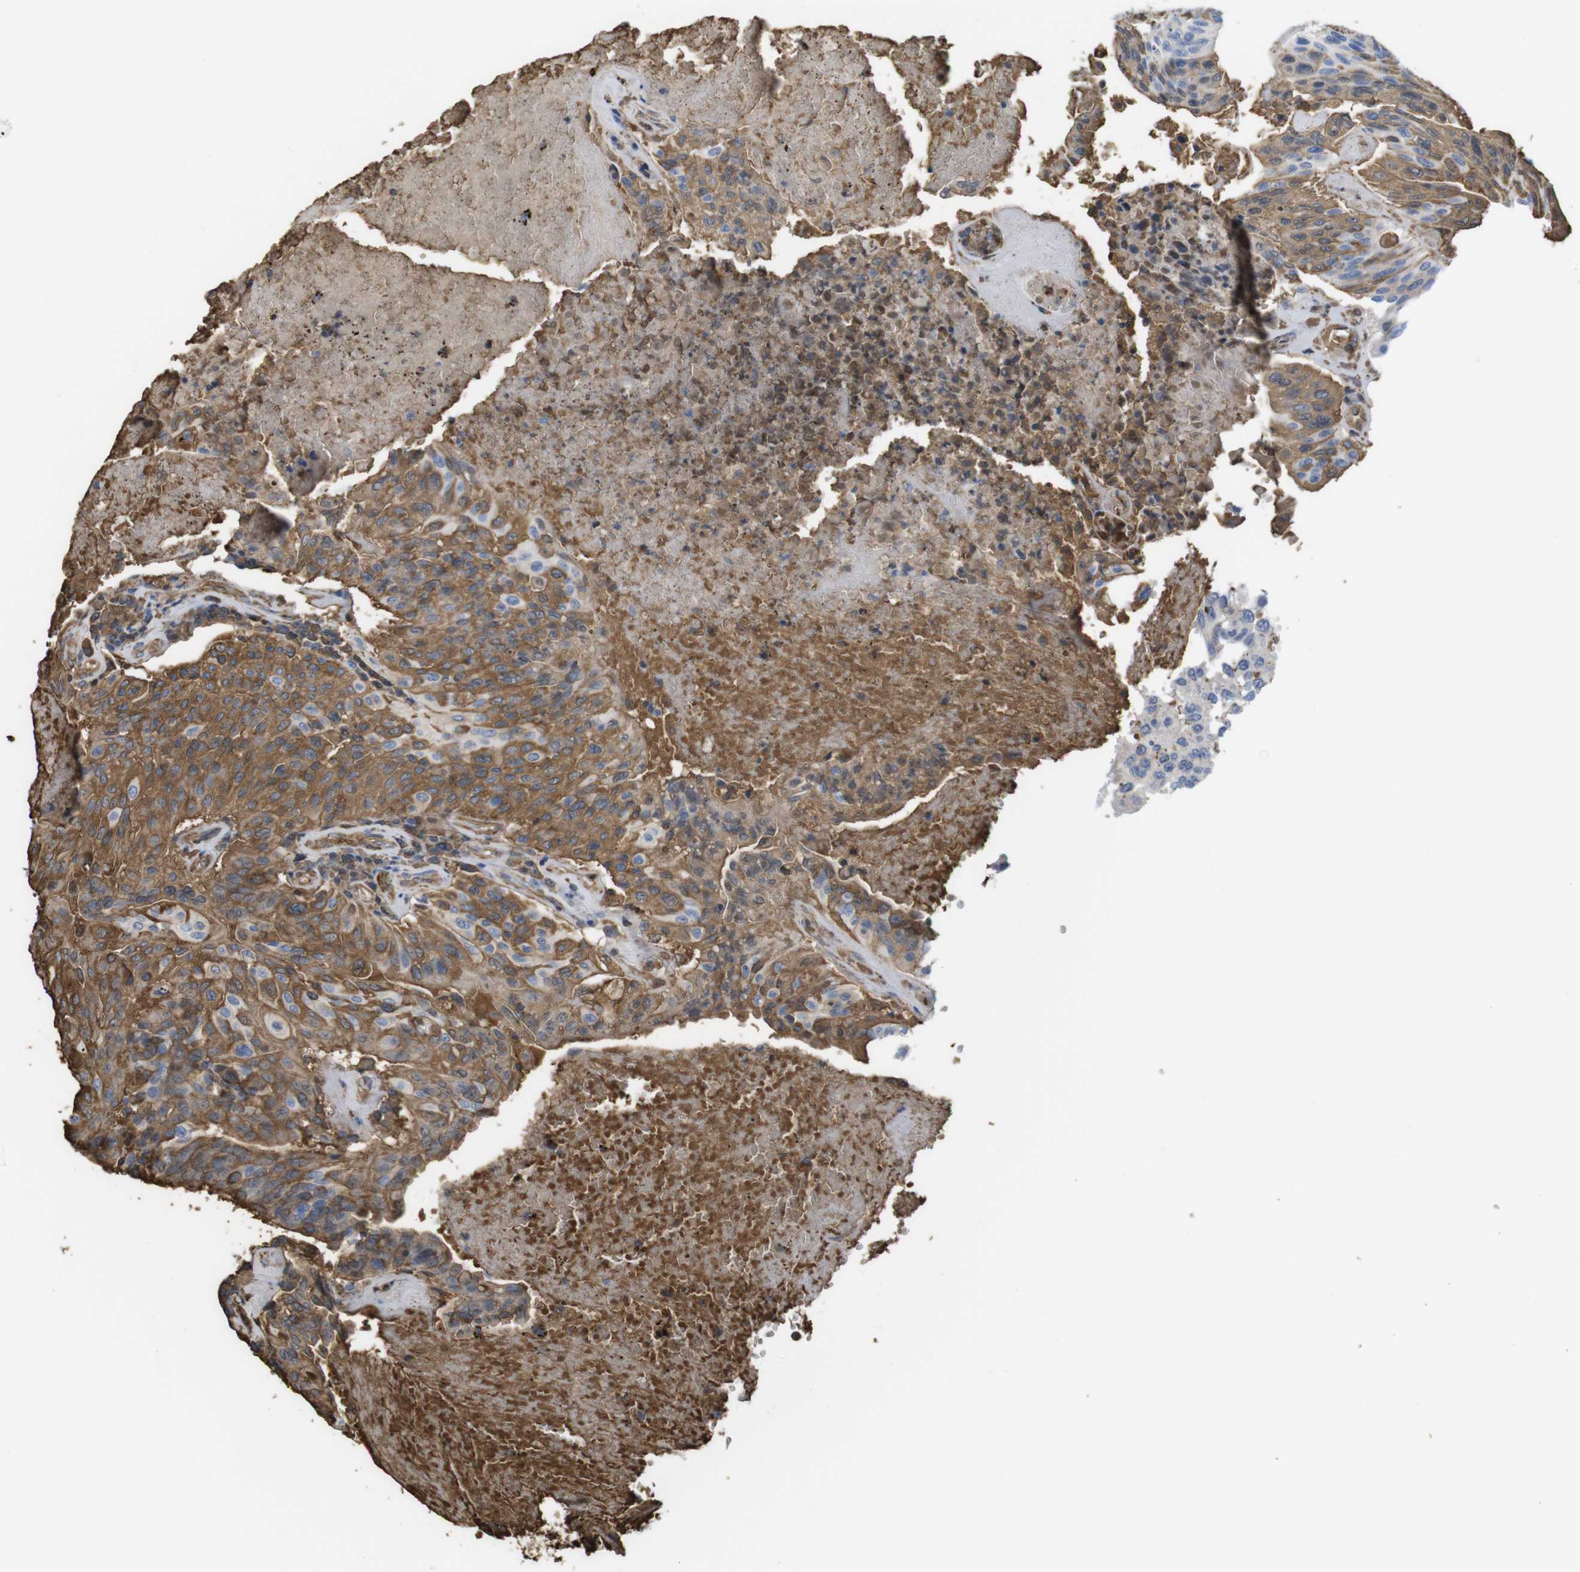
{"staining": {"intensity": "moderate", "quantity": "25%-75%", "location": "cytoplasmic/membranous"}, "tissue": "urothelial cancer", "cell_type": "Tumor cells", "image_type": "cancer", "snomed": [{"axis": "morphology", "description": "Urothelial carcinoma, High grade"}, {"axis": "topography", "description": "Urinary bladder"}], "caption": "High-magnification brightfield microscopy of urothelial cancer stained with DAB (brown) and counterstained with hematoxylin (blue). tumor cells exhibit moderate cytoplasmic/membranous expression is seen in approximately25%-75% of cells. Nuclei are stained in blue.", "gene": "CYBRD1", "patient": {"sex": "male", "age": 66}}